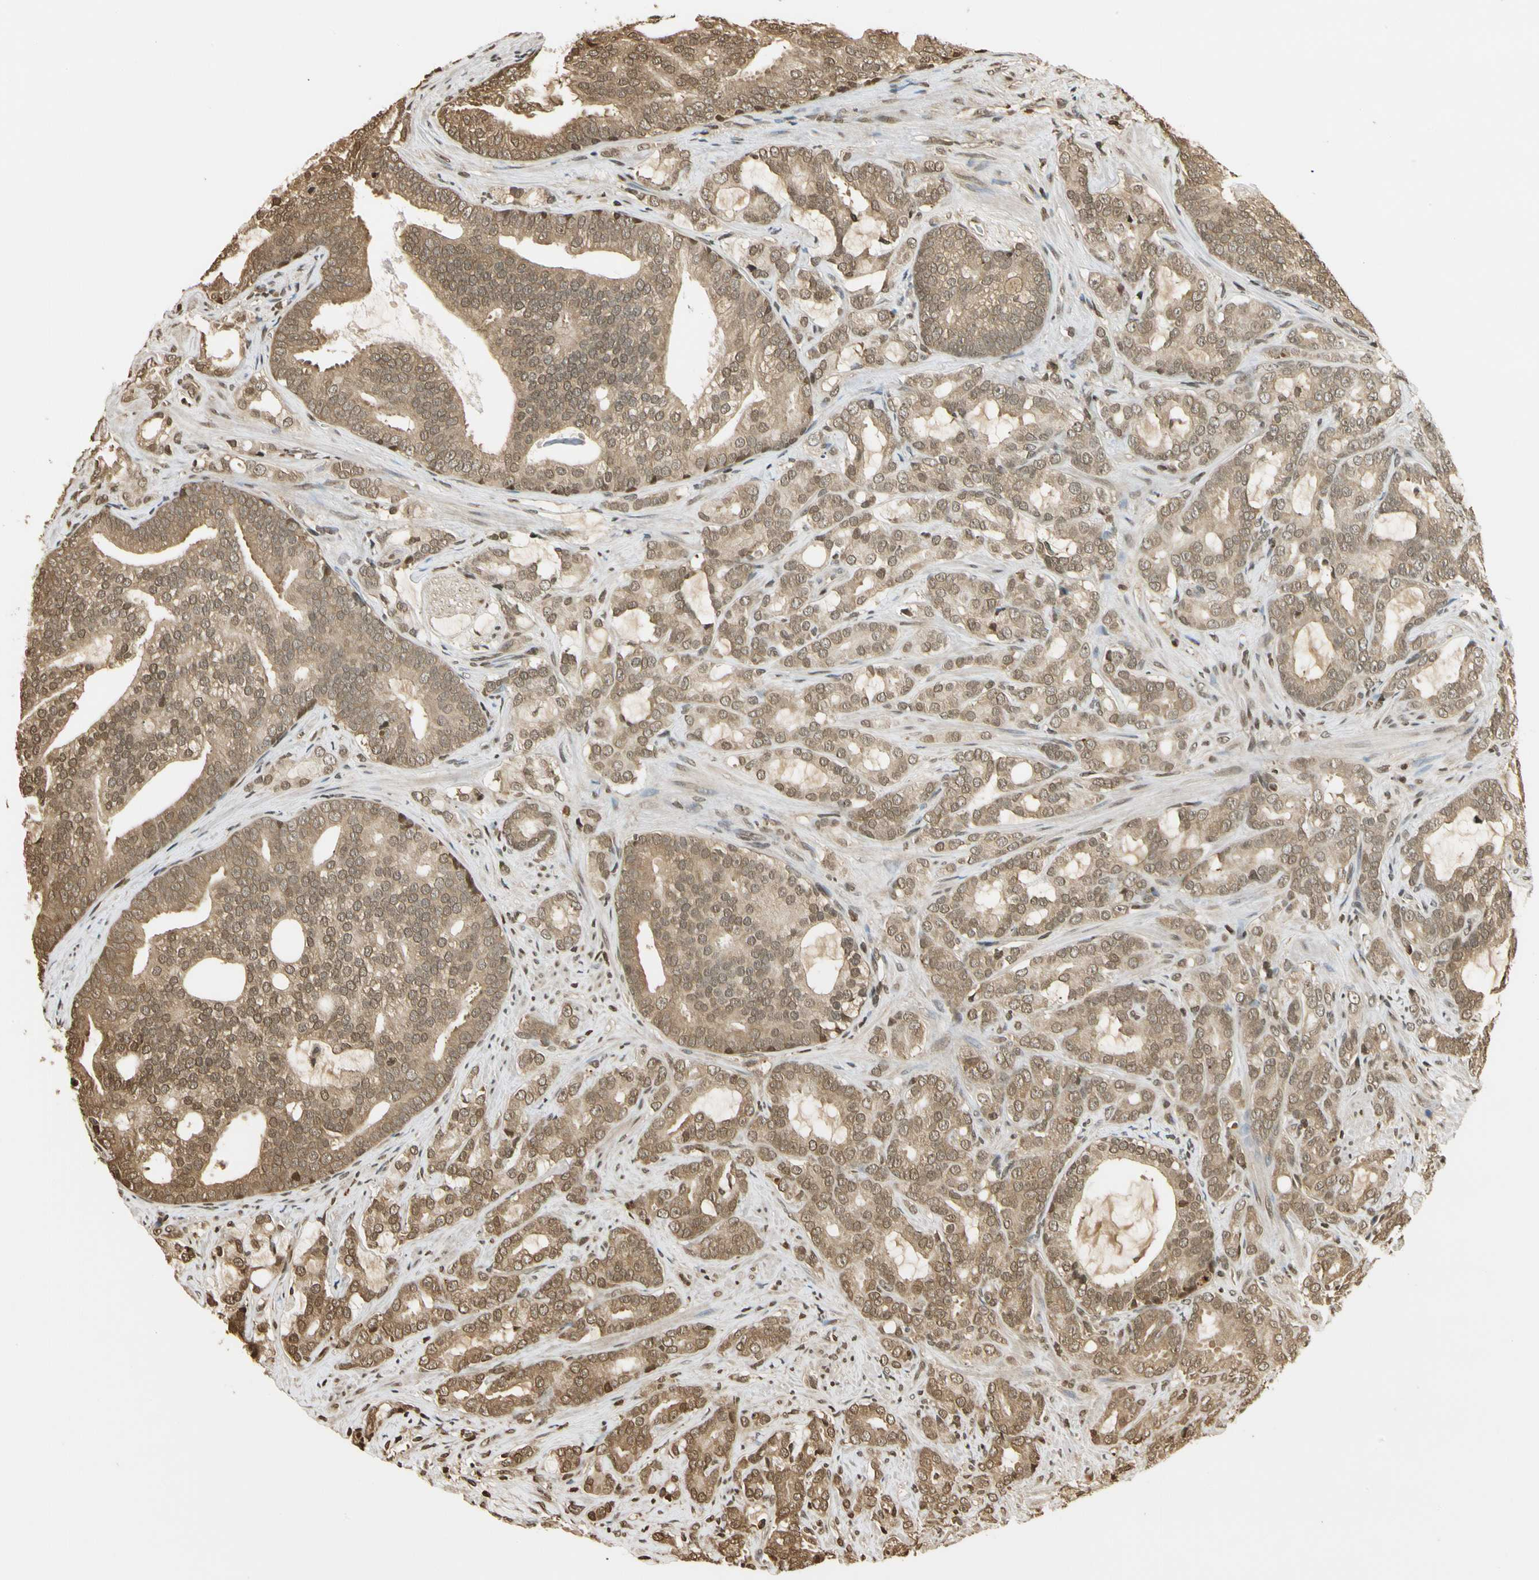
{"staining": {"intensity": "moderate", "quantity": ">75%", "location": "cytoplasmic/membranous,nuclear"}, "tissue": "prostate cancer", "cell_type": "Tumor cells", "image_type": "cancer", "snomed": [{"axis": "morphology", "description": "Adenocarcinoma, Low grade"}, {"axis": "topography", "description": "Prostate"}], "caption": "The photomicrograph shows staining of adenocarcinoma (low-grade) (prostate), revealing moderate cytoplasmic/membranous and nuclear protein staining (brown color) within tumor cells.", "gene": "SOD1", "patient": {"sex": "male", "age": 58}}